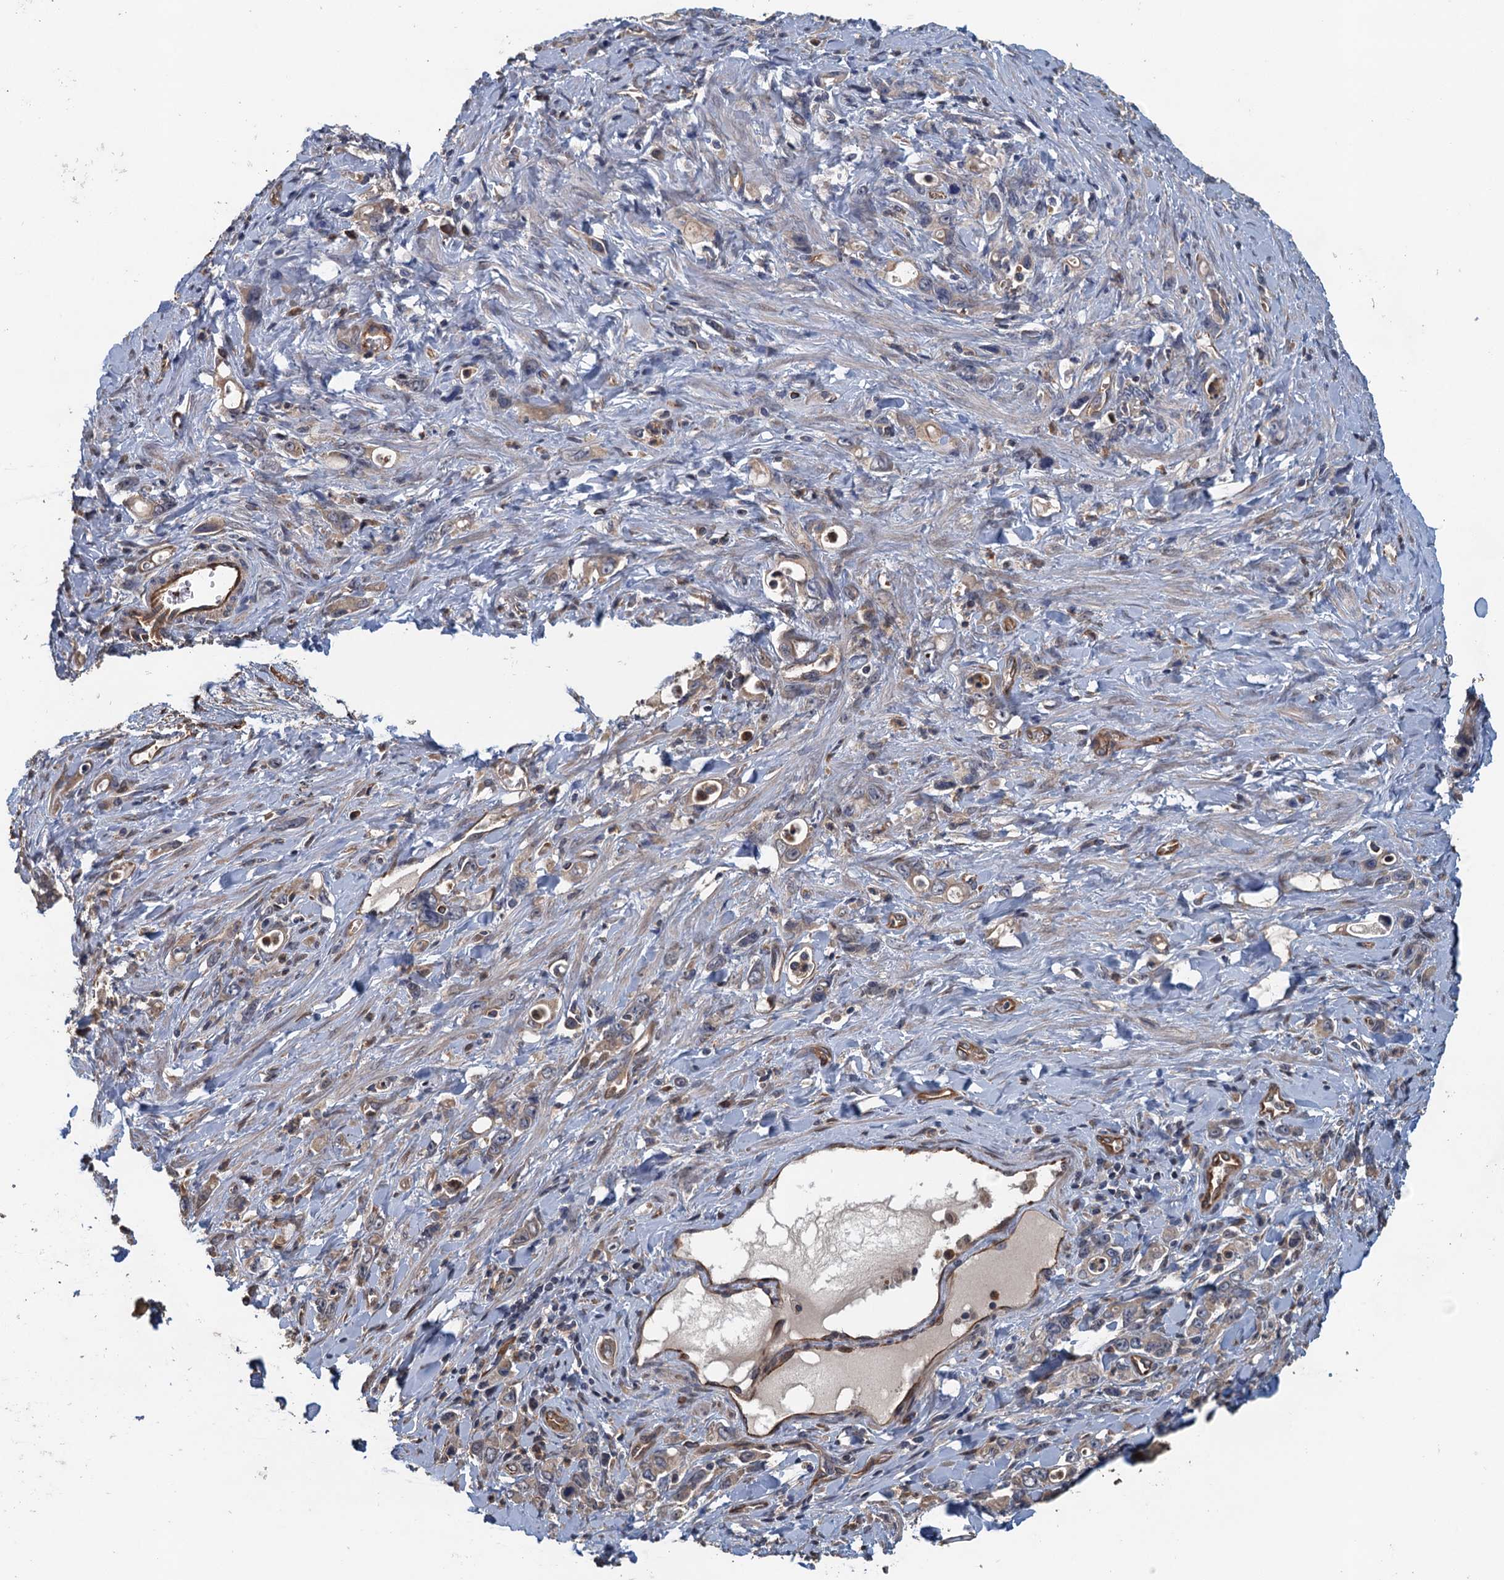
{"staining": {"intensity": "negative", "quantity": "none", "location": "none"}, "tissue": "stomach cancer", "cell_type": "Tumor cells", "image_type": "cancer", "snomed": [{"axis": "morphology", "description": "Adenocarcinoma, NOS"}, {"axis": "topography", "description": "Stomach, lower"}], "caption": "An image of human adenocarcinoma (stomach) is negative for staining in tumor cells.", "gene": "ACSBG1", "patient": {"sex": "female", "age": 43}}